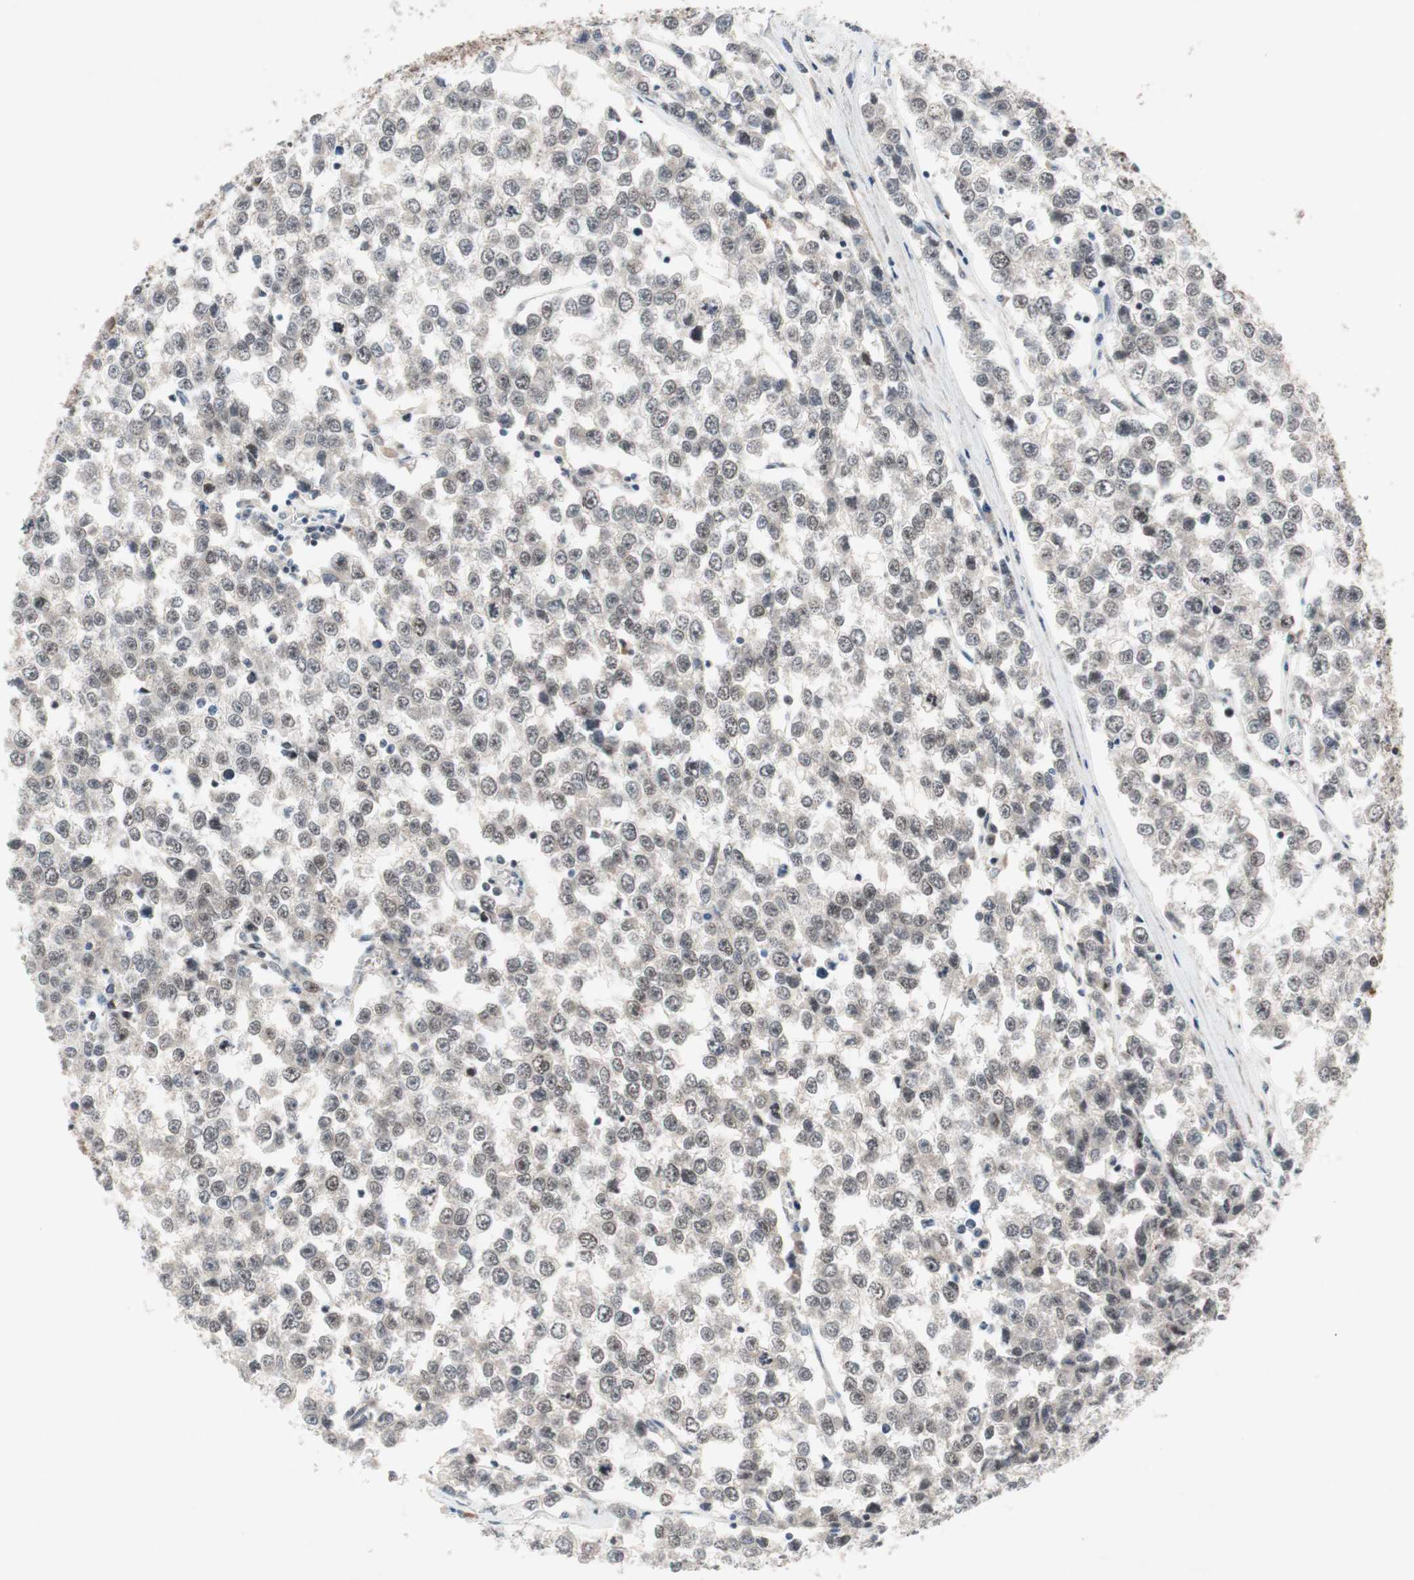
{"staining": {"intensity": "moderate", "quantity": ">75%", "location": "cytoplasmic/membranous,nuclear"}, "tissue": "testis cancer", "cell_type": "Tumor cells", "image_type": "cancer", "snomed": [{"axis": "morphology", "description": "Seminoma, NOS"}, {"axis": "morphology", "description": "Carcinoma, Embryonal, NOS"}, {"axis": "topography", "description": "Testis"}], "caption": "Moderate cytoplasmic/membranous and nuclear expression is seen in approximately >75% of tumor cells in seminoma (testis).", "gene": "TCF12", "patient": {"sex": "male", "age": 52}}